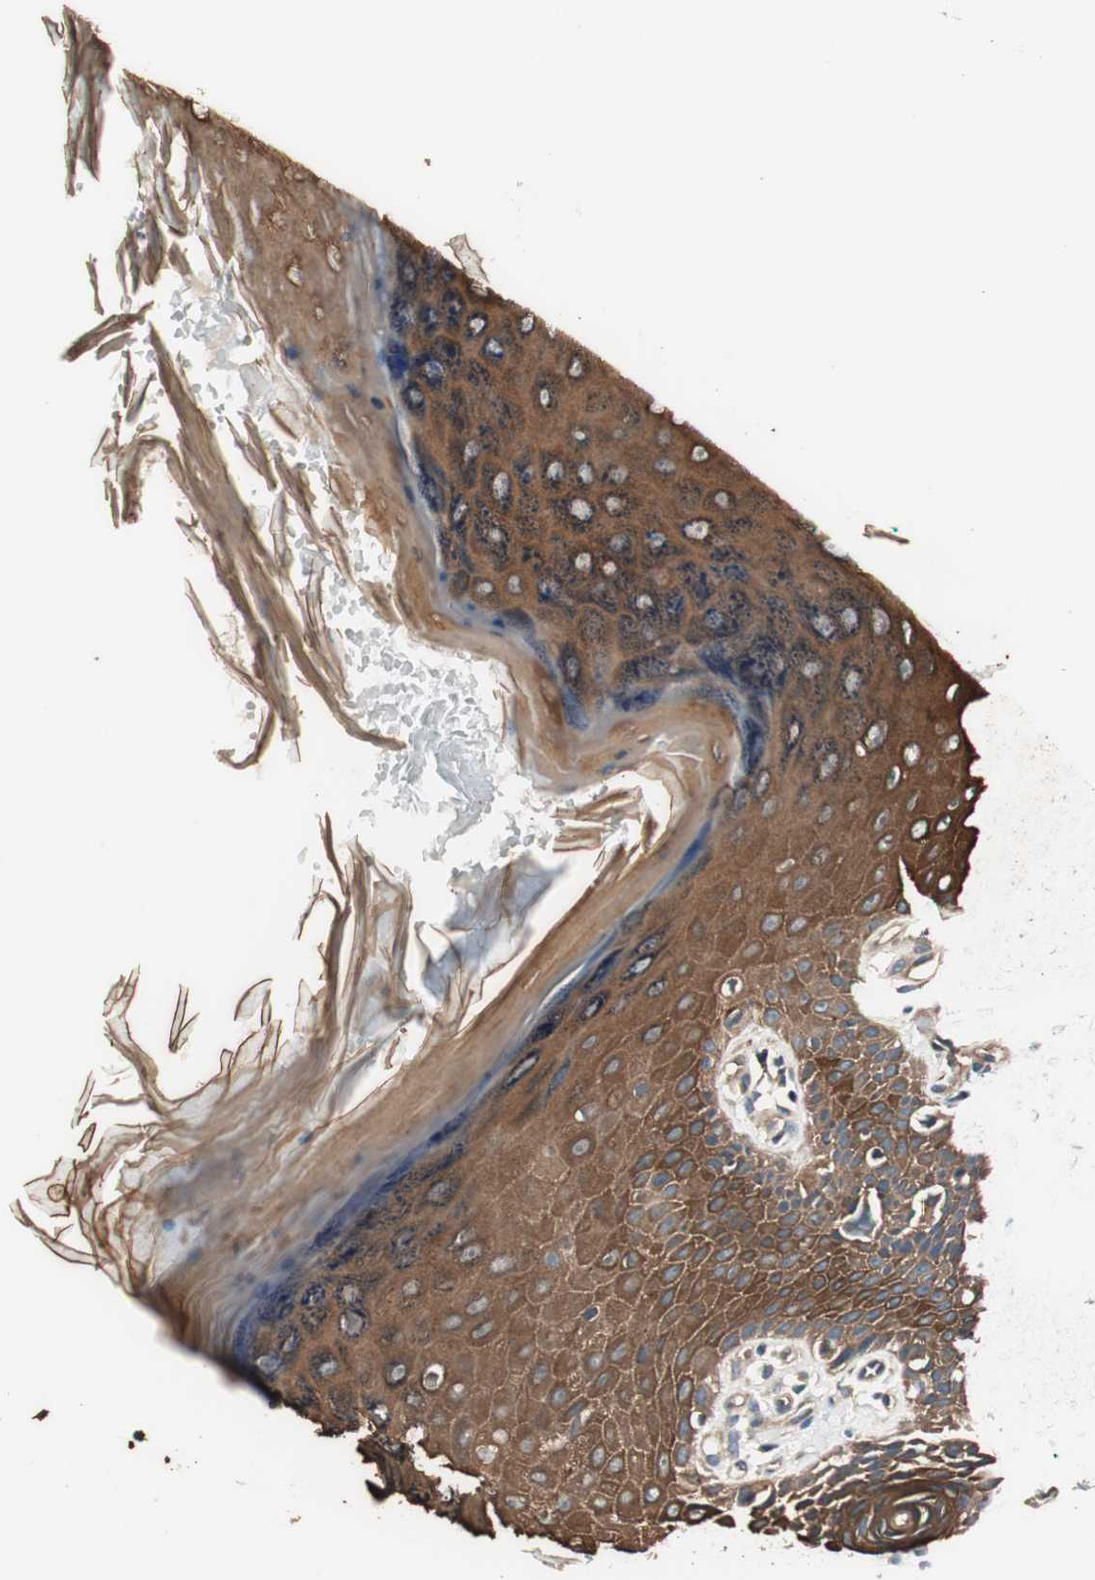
{"staining": {"intensity": "negative", "quantity": "none", "location": "none"}, "tissue": "skin", "cell_type": "Fibroblasts", "image_type": "normal", "snomed": [{"axis": "morphology", "description": "Normal tissue, NOS"}, {"axis": "topography", "description": "Skin"}], "caption": "Skin was stained to show a protein in brown. There is no significant positivity in fibroblasts. (Brightfield microscopy of DAB (3,3'-diaminobenzidine) immunohistochemistry at high magnification).", "gene": "TSG101", "patient": {"sex": "male", "age": 26}}